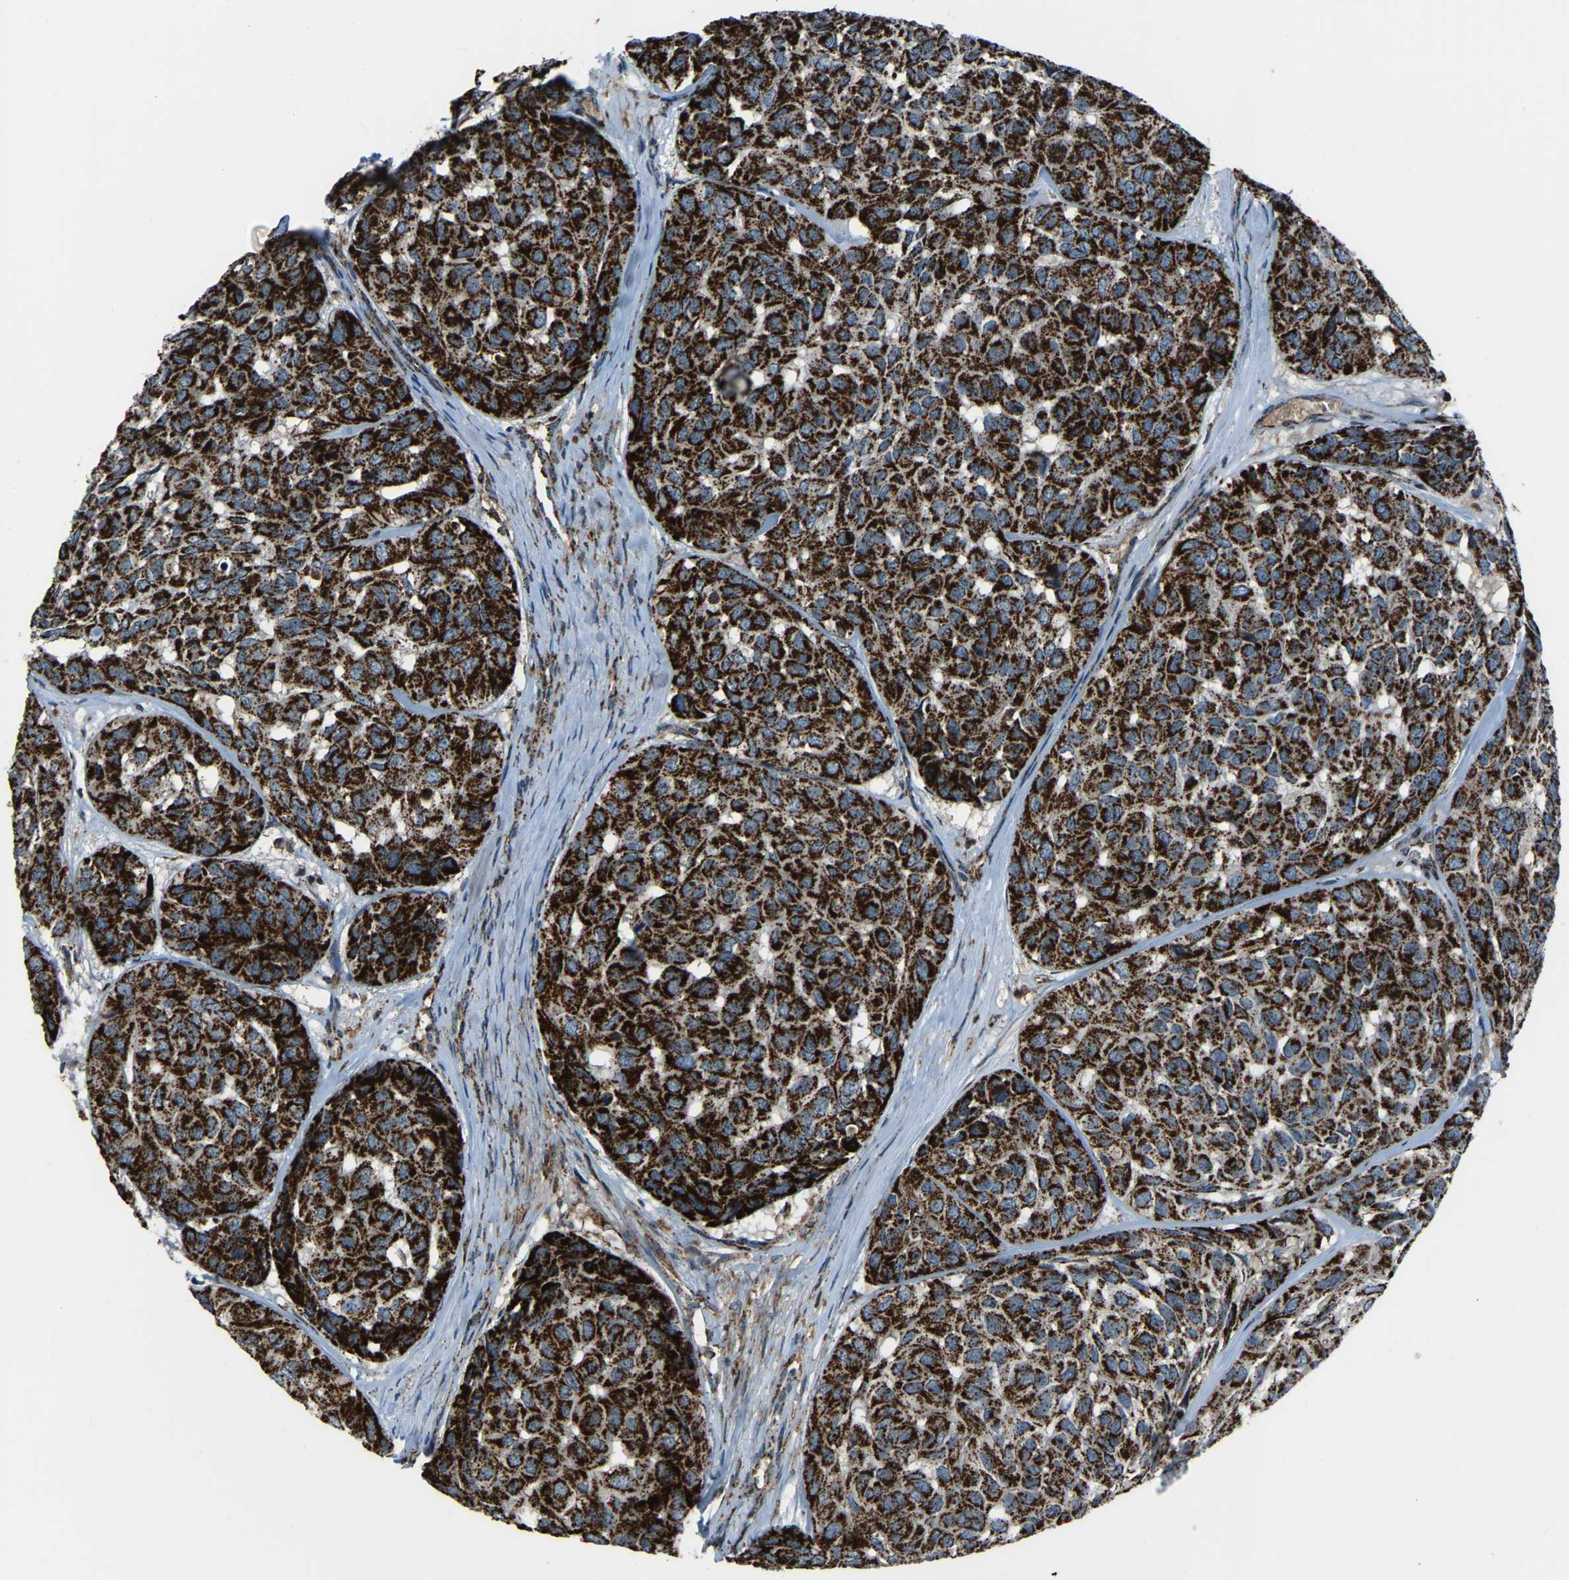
{"staining": {"intensity": "strong", "quantity": ">75%", "location": "cytoplasmic/membranous"}, "tissue": "head and neck cancer", "cell_type": "Tumor cells", "image_type": "cancer", "snomed": [{"axis": "morphology", "description": "Adenocarcinoma, NOS"}, {"axis": "topography", "description": "Salivary gland, NOS"}, {"axis": "topography", "description": "Head-Neck"}], "caption": "Head and neck adenocarcinoma tissue shows strong cytoplasmic/membranous staining in approximately >75% of tumor cells", "gene": "AKR1A1", "patient": {"sex": "female", "age": 76}}